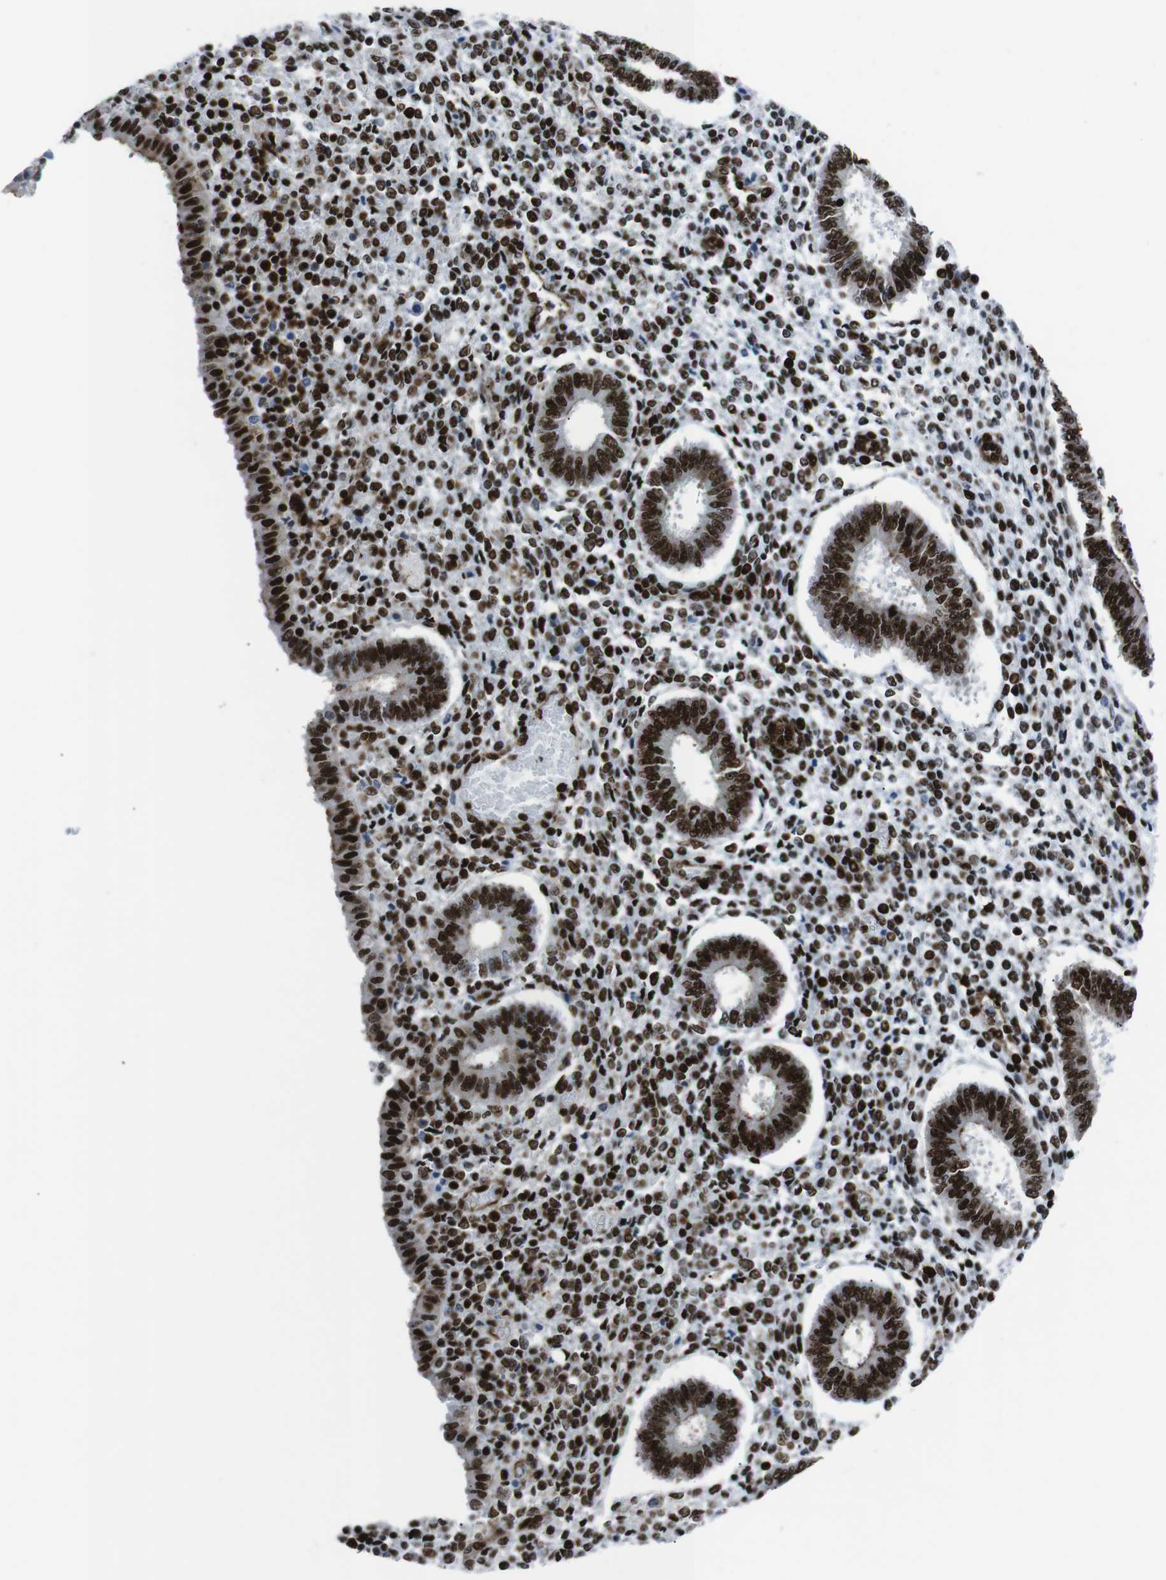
{"staining": {"intensity": "strong", "quantity": "25%-75%", "location": "nuclear"}, "tissue": "endometrium", "cell_type": "Cells in endometrial stroma", "image_type": "normal", "snomed": [{"axis": "morphology", "description": "Normal tissue, NOS"}, {"axis": "topography", "description": "Endometrium"}], "caption": "Protein staining of normal endometrium exhibits strong nuclear positivity in about 25%-75% of cells in endometrial stroma. (IHC, brightfield microscopy, high magnification).", "gene": "HNRNPU", "patient": {"sex": "female", "age": 35}}